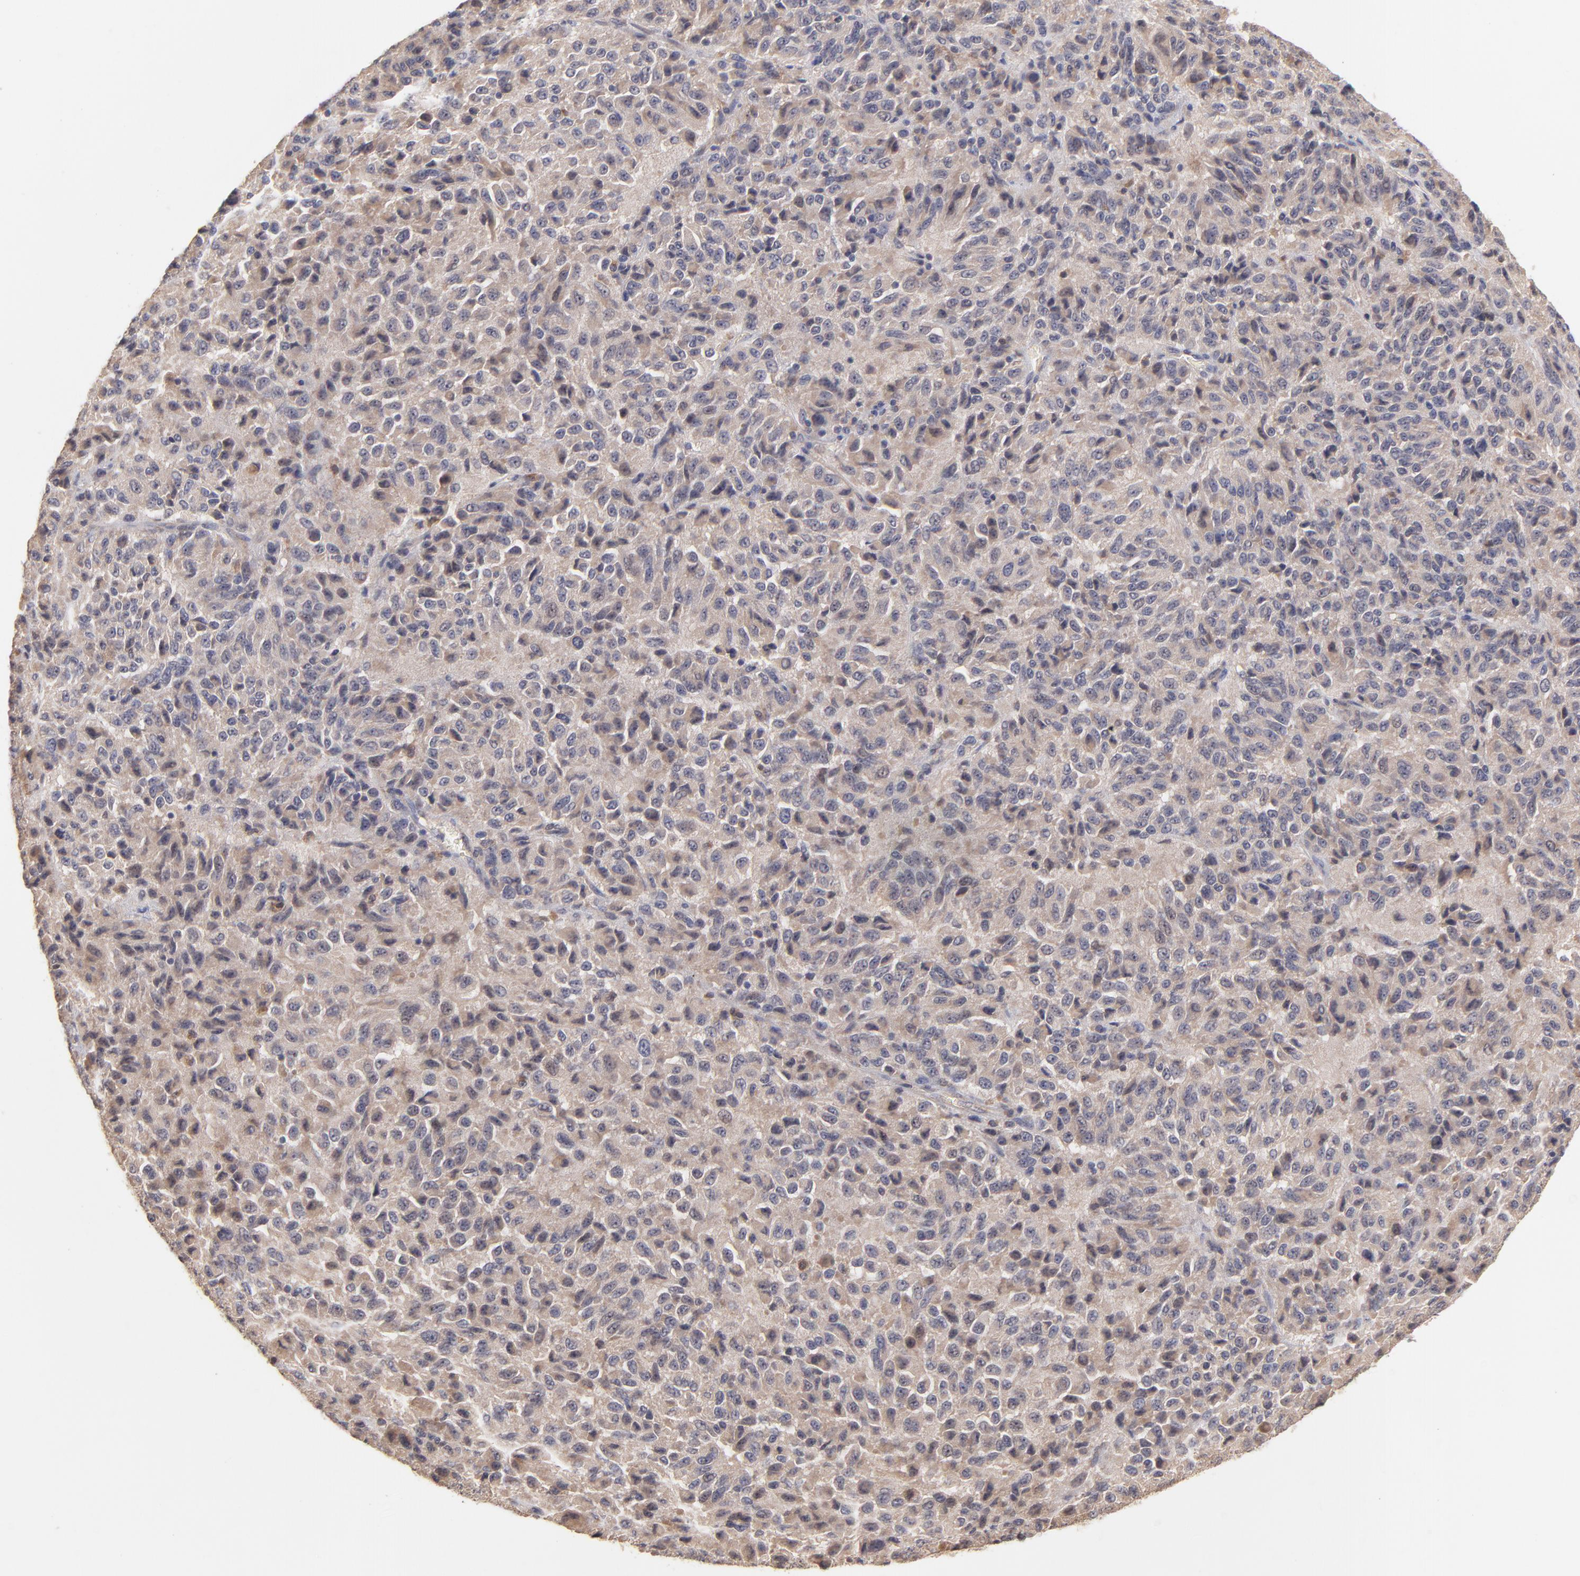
{"staining": {"intensity": "weak", "quantity": ">75%", "location": "cytoplasmic/membranous"}, "tissue": "melanoma", "cell_type": "Tumor cells", "image_type": "cancer", "snomed": [{"axis": "morphology", "description": "Malignant melanoma, Metastatic site"}, {"axis": "topography", "description": "Lung"}], "caption": "Protein expression analysis of melanoma displays weak cytoplasmic/membranous staining in approximately >75% of tumor cells. Nuclei are stained in blue.", "gene": "STAP2", "patient": {"sex": "male", "age": 64}}